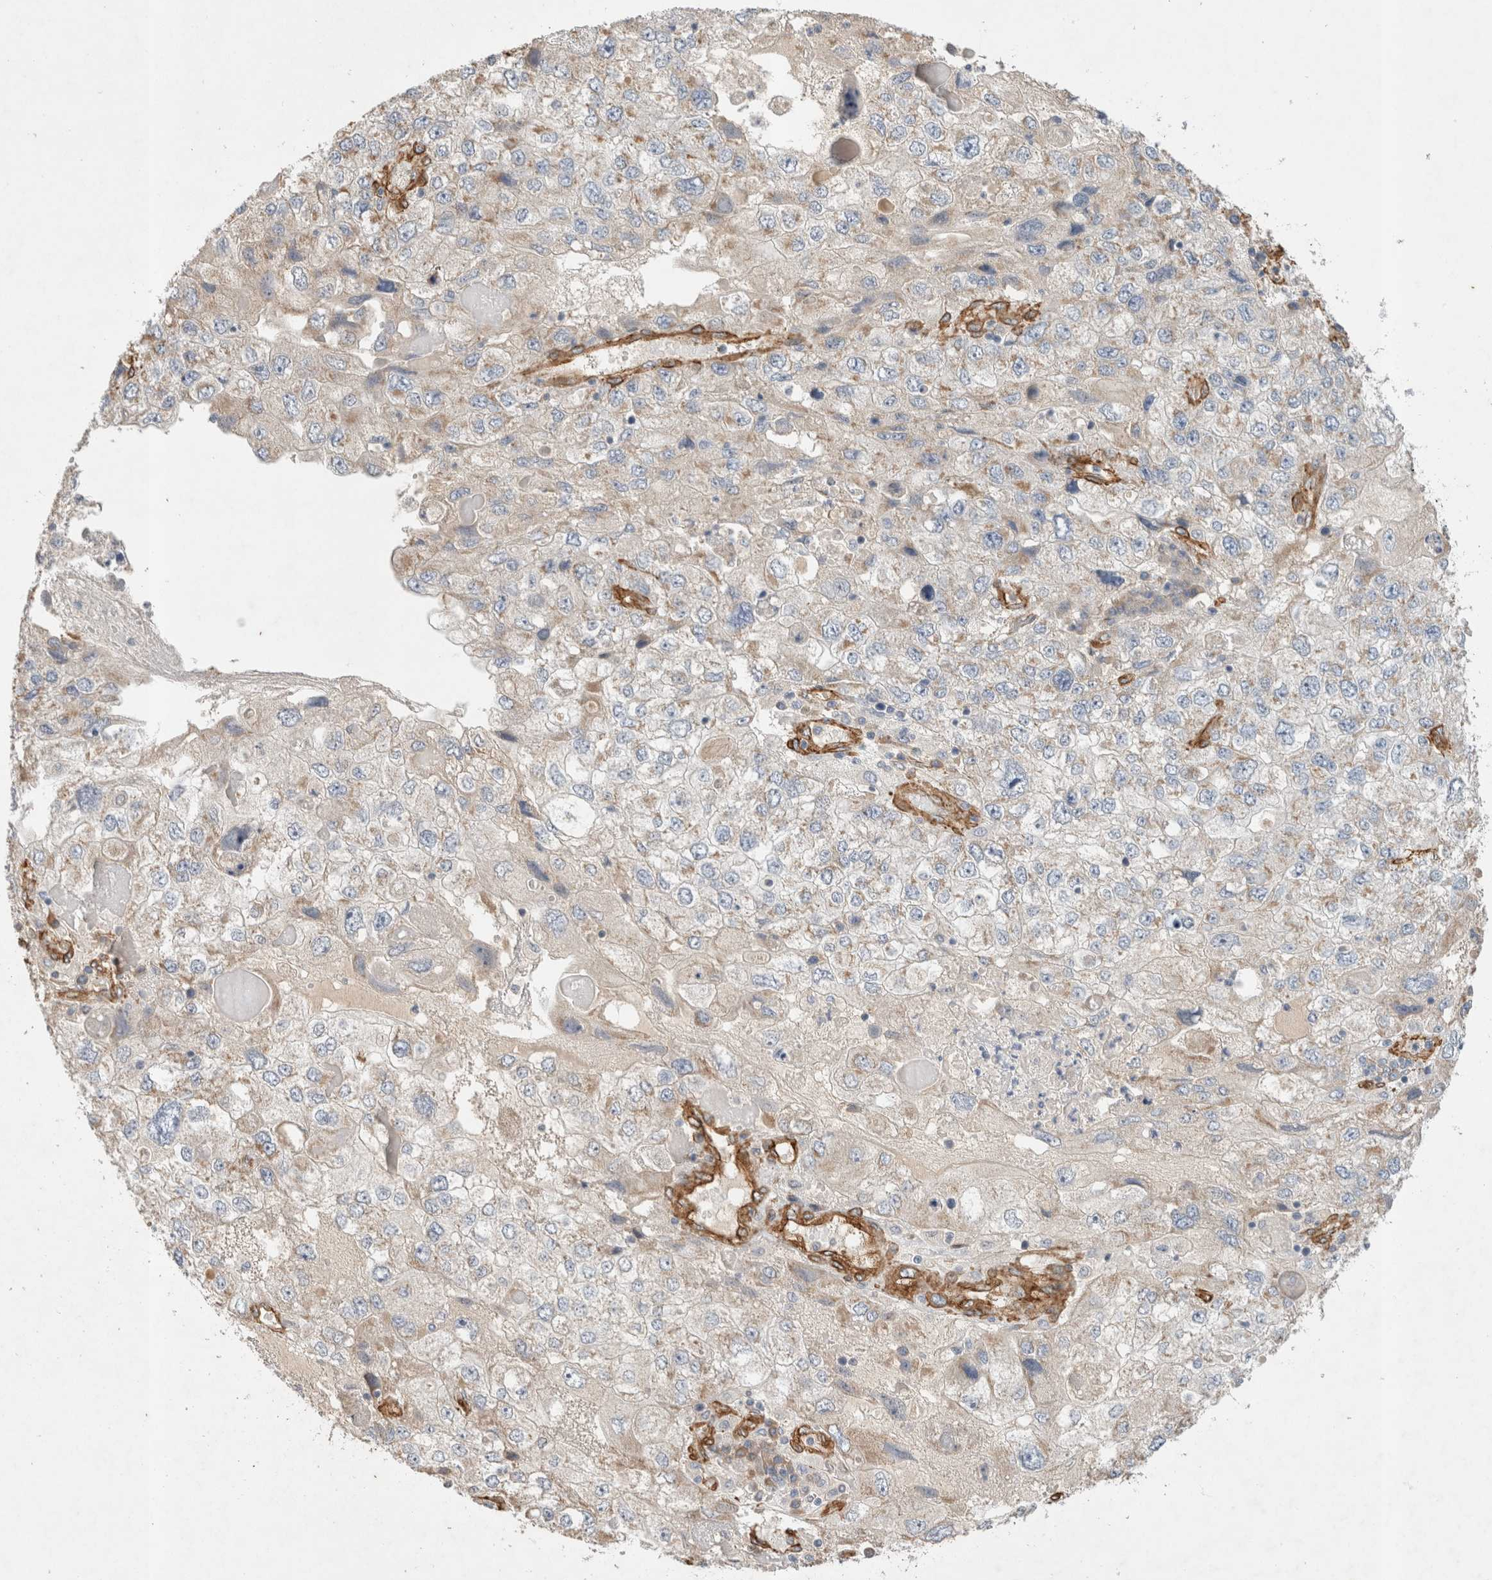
{"staining": {"intensity": "weak", "quantity": "<25%", "location": "cytoplasmic/membranous"}, "tissue": "endometrial cancer", "cell_type": "Tumor cells", "image_type": "cancer", "snomed": [{"axis": "morphology", "description": "Adenocarcinoma, NOS"}, {"axis": "topography", "description": "Endometrium"}], "caption": "Endometrial cancer (adenocarcinoma) was stained to show a protein in brown. There is no significant positivity in tumor cells. The staining was performed using DAB (3,3'-diaminobenzidine) to visualize the protein expression in brown, while the nuclei were stained in blue with hematoxylin (Magnification: 20x).", "gene": "JMJD4", "patient": {"sex": "female", "age": 49}}